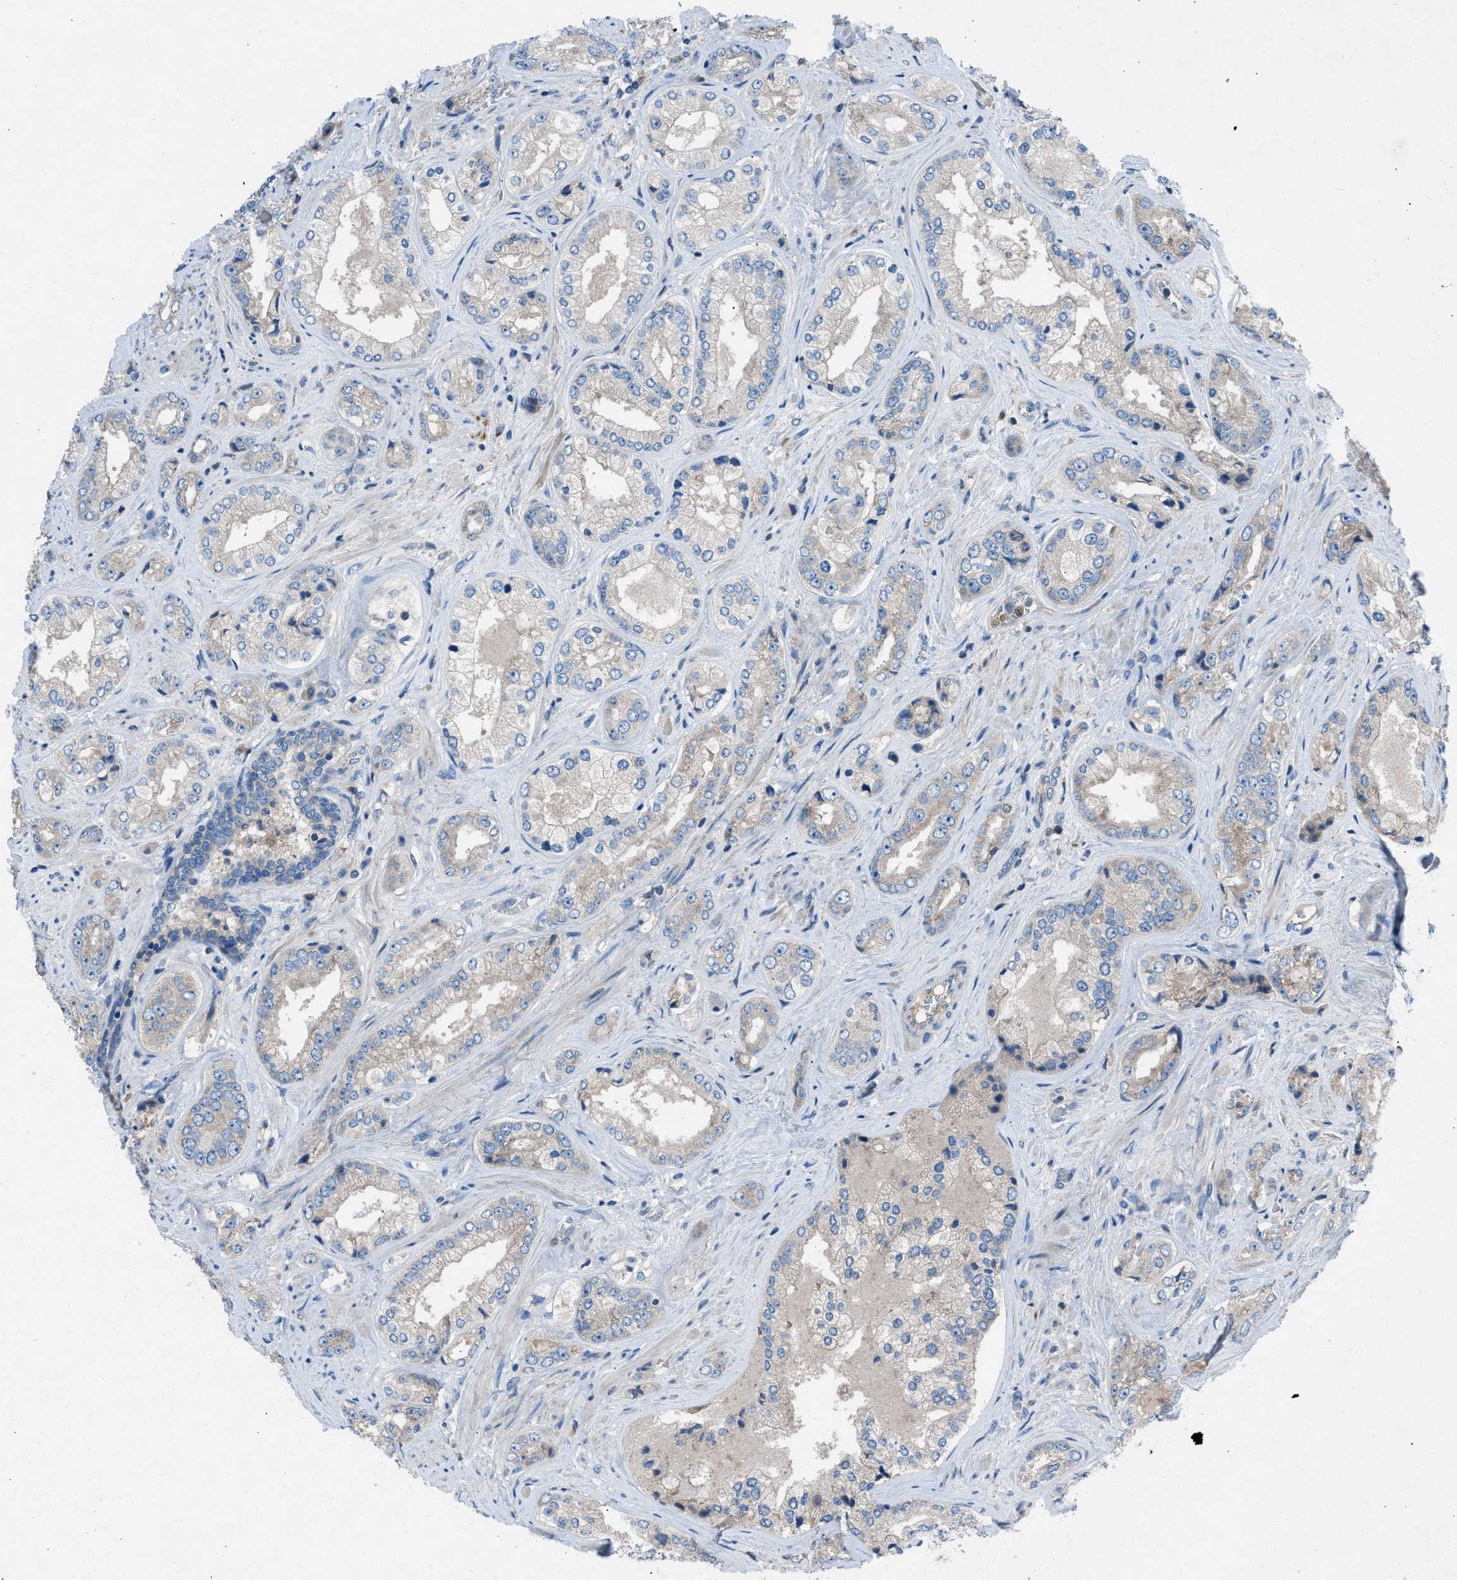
{"staining": {"intensity": "negative", "quantity": "none", "location": "none"}, "tissue": "prostate cancer", "cell_type": "Tumor cells", "image_type": "cancer", "snomed": [{"axis": "morphology", "description": "Adenocarcinoma, High grade"}, {"axis": "topography", "description": "Prostate"}], "caption": "The micrograph displays no significant staining in tumor cells of prostate cancer (high-grade adenocarcinoma).", "gene": "GRK6", "patient": {"sex": "male", "age": 61}}